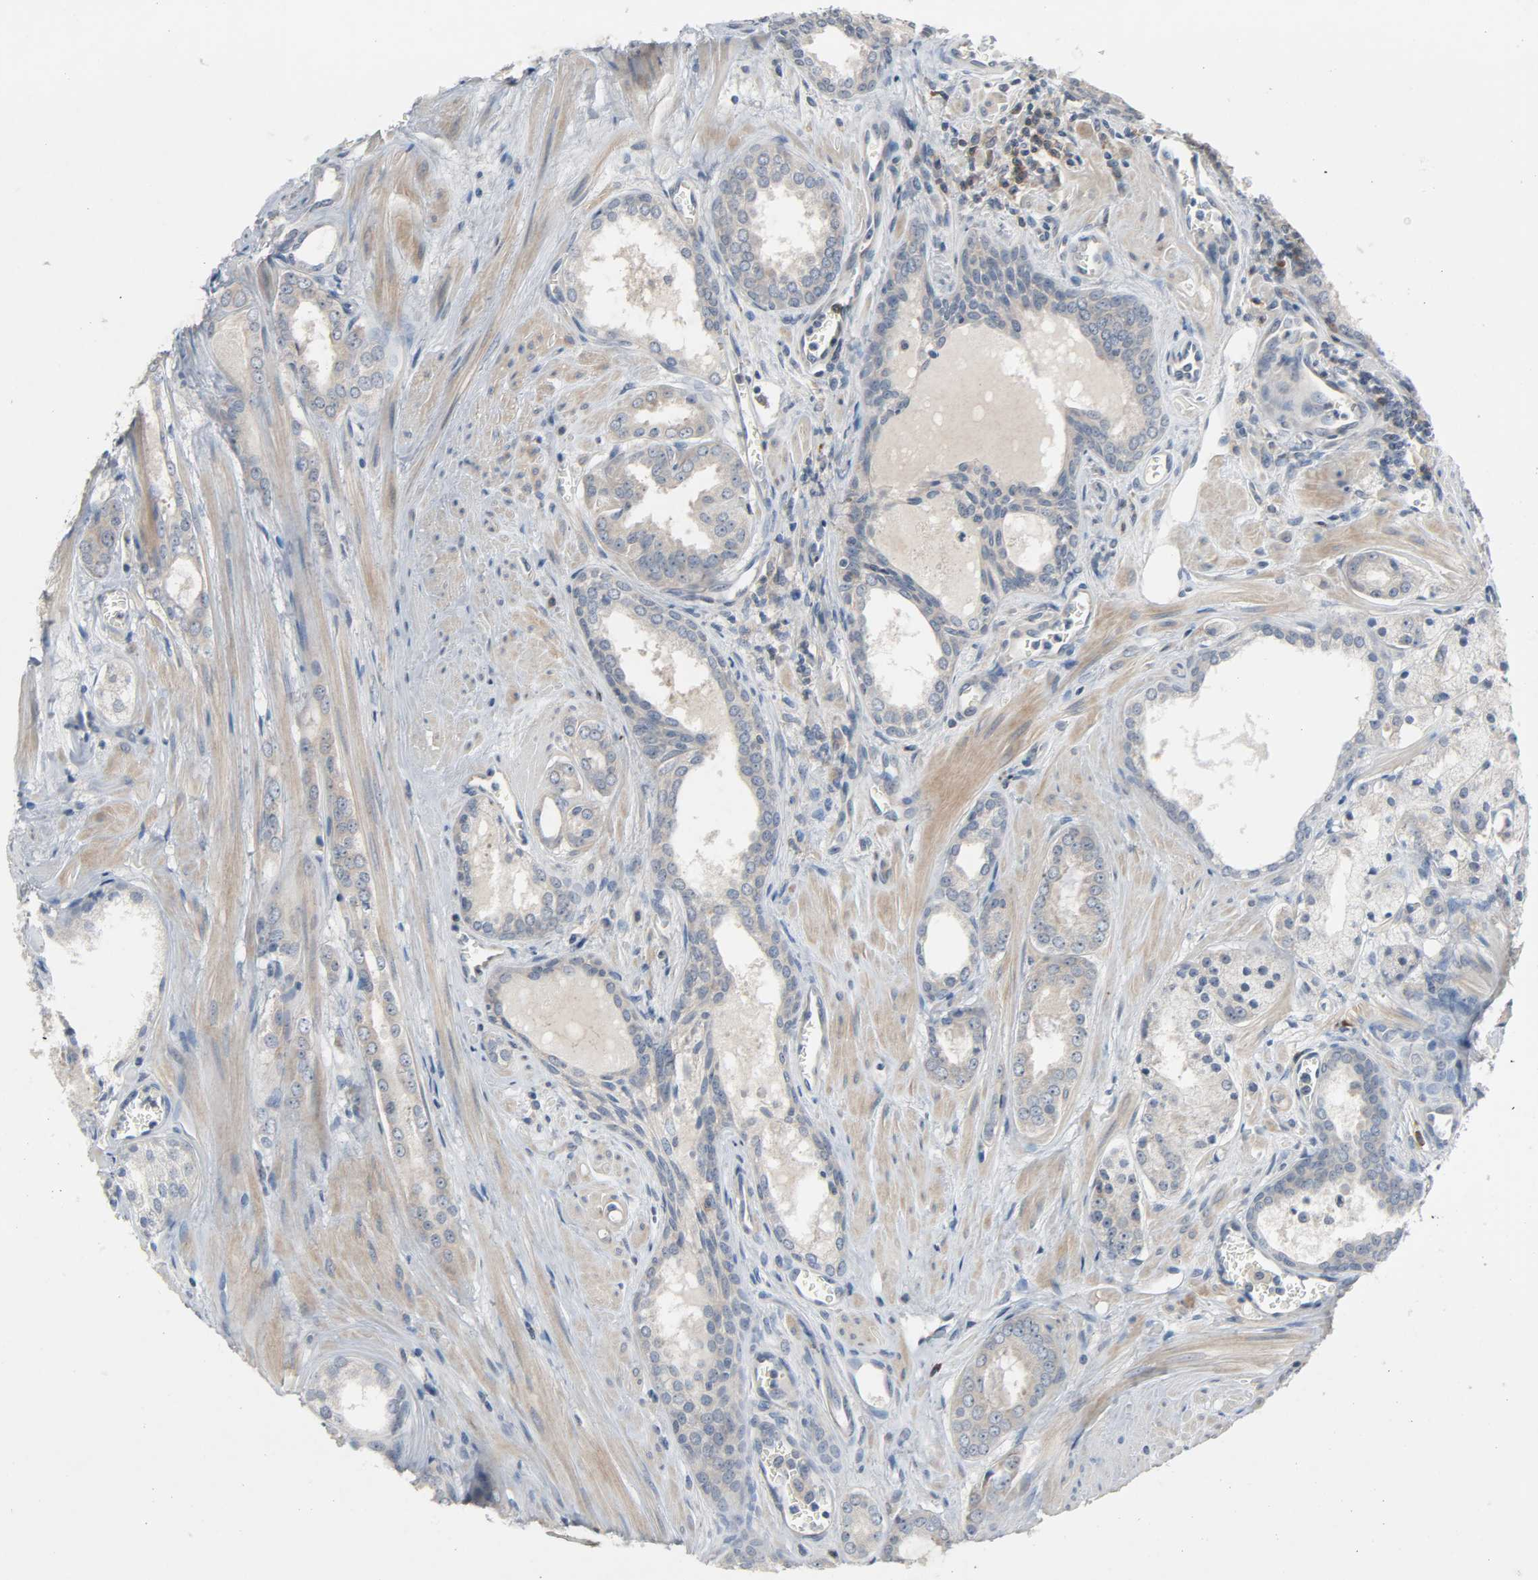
{"staining": {"intensity": "weak", "quantity": "<25%", "location": "cytoplasmic/membranous"}, "tissue": "prostate cancer", "cell_type": "Tumor cells", "image_type": "cancer", "snomed": [{"axis": "morphology", "description": "Adenocarcinoma, Low grade"}, {"axis": "topography", "description": "Prostate"}], "caption": "High magnification brightfield microscopy of prostate cancer (adenocarcinoma (low-grade)) stained with DAB (3,3'-diaminobenzidine) (brown) and counterstained with hematoxylin (blue): tumor cells show no significant expression.", "gene": "CD4", "patient": {"sex": "male", "age": 57}}